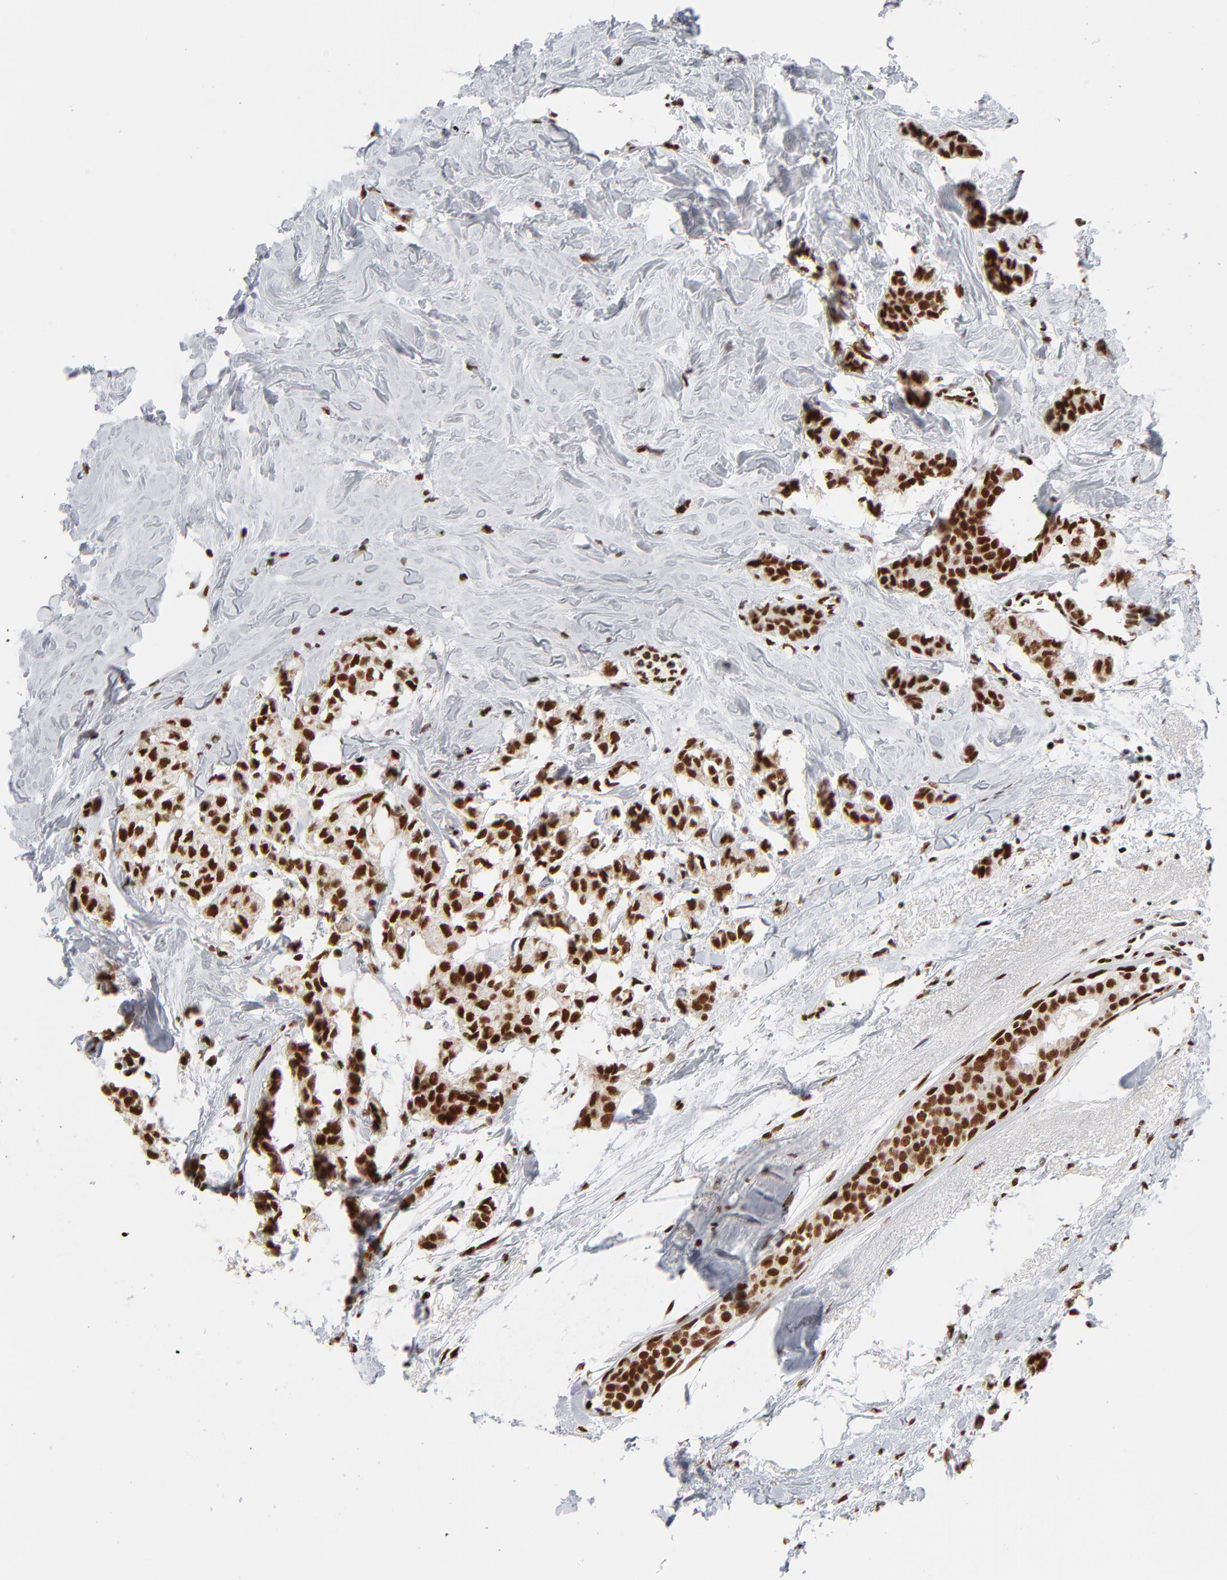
{"staining": {"intensity": "strong", "quantity": ">75%", "location": "nuclear"}, "tissue": "breast cancer", "cell_type": "Tumor cells", "image_type": "cancer", "snomed": [{"axis": "morphology", "description": "Duct carcinoma"}, {"axis": "topography", "description": "Breast"}], "caption": "The immunohistochemical stain highlights strong nuclear positivity in tumor cells of intraductal carcinoma (breast) tissue.", "gene": "CREB1", "patient": {"sex": "female", "age": 84}}